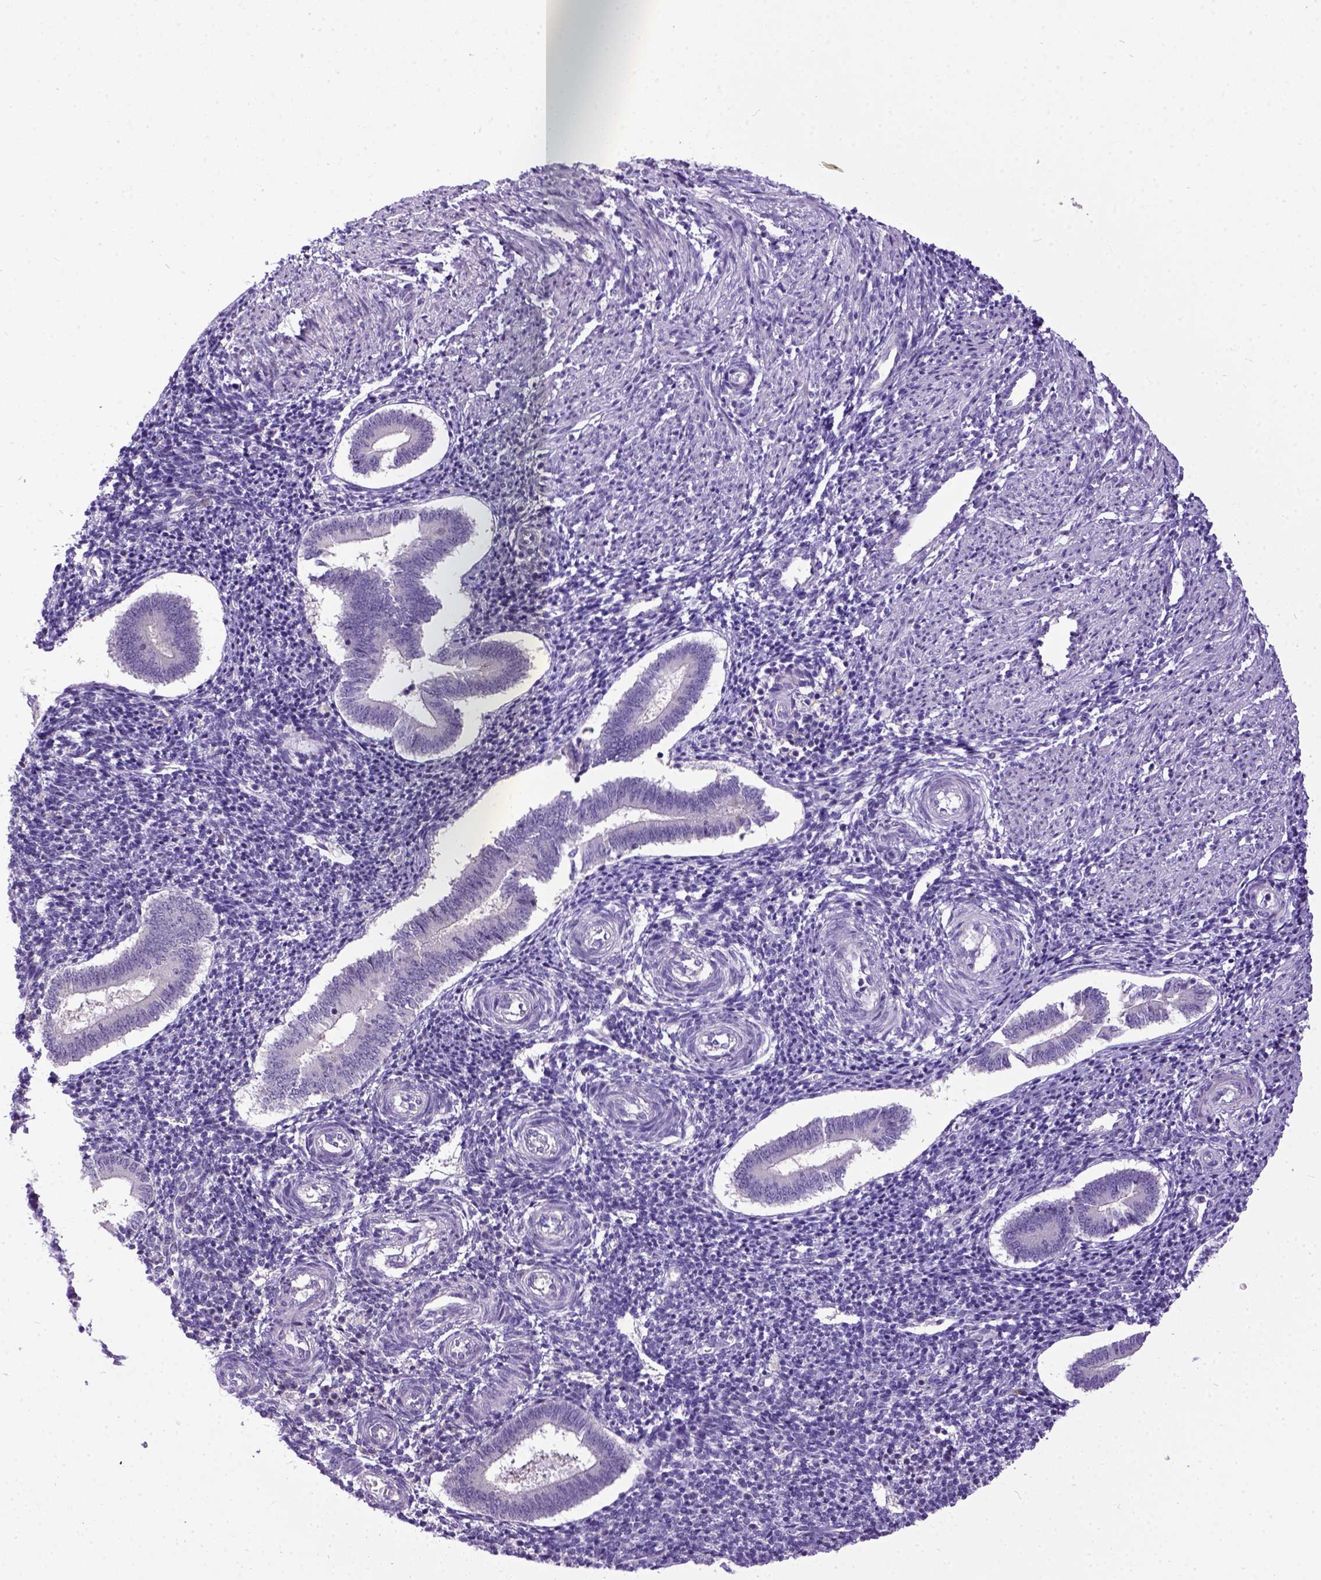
{"staining": {"intensity": "negative", "quantity": "none", "location": "none"}, "tissue": "endometrium", "cell_type": "Cells in endometrial stroma", "image_type": "normal", "snomed": [{"axis": "morphology", "description": "Normal tissue, NOS"}, {"axis": "topography", "description": "Endometrium"}], "caption": "Image shows no significant protein staining in cells in endometrial stroma of unremarkable endometrium.", "gene": "NEK5", "patient": {"sex": "female", "age": 25}}